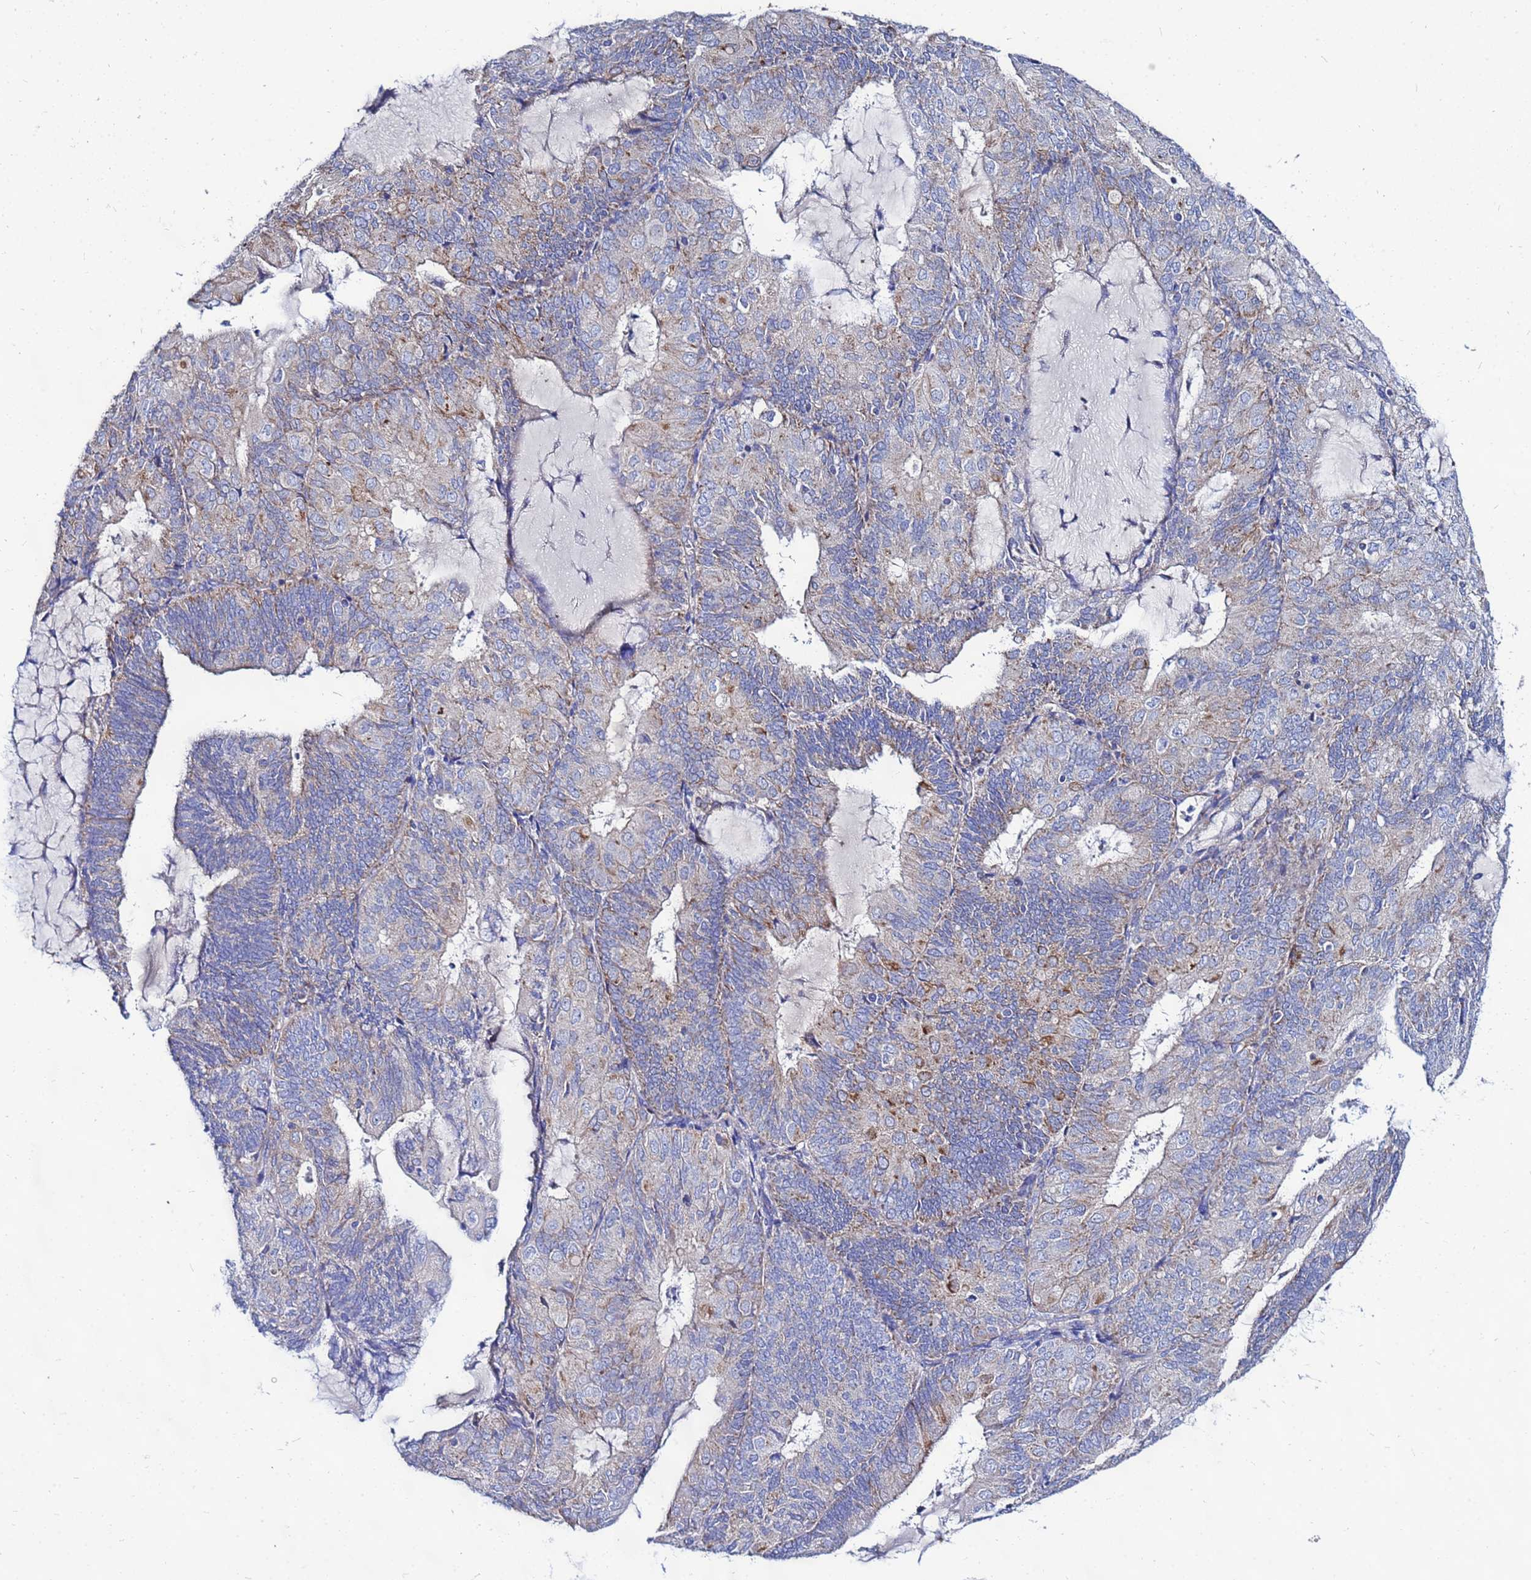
{"staining": {"intensity": "moderate", "quantity": "<25%", "location": "cytoplasmic/membranous"}, "tissue": "endometrial cancer", "cell_type": "Tumor cells", "image_type": "cancer", "snomed": [{"axis": "morphology", "description": "Adenocarcinoma, NOS"}, {"axis": "topography", "description": "Endometrium"}], "caption": "High-power microscopy captured an immunohistochemistry image of endometrial cancer (adenocarcinoma), revealing moderate cytoplasmic/membranous staining in approximately <25% of tumor cells.", "gene": "FAHD2A", "patient": {"sex": "female", "age": 81}}